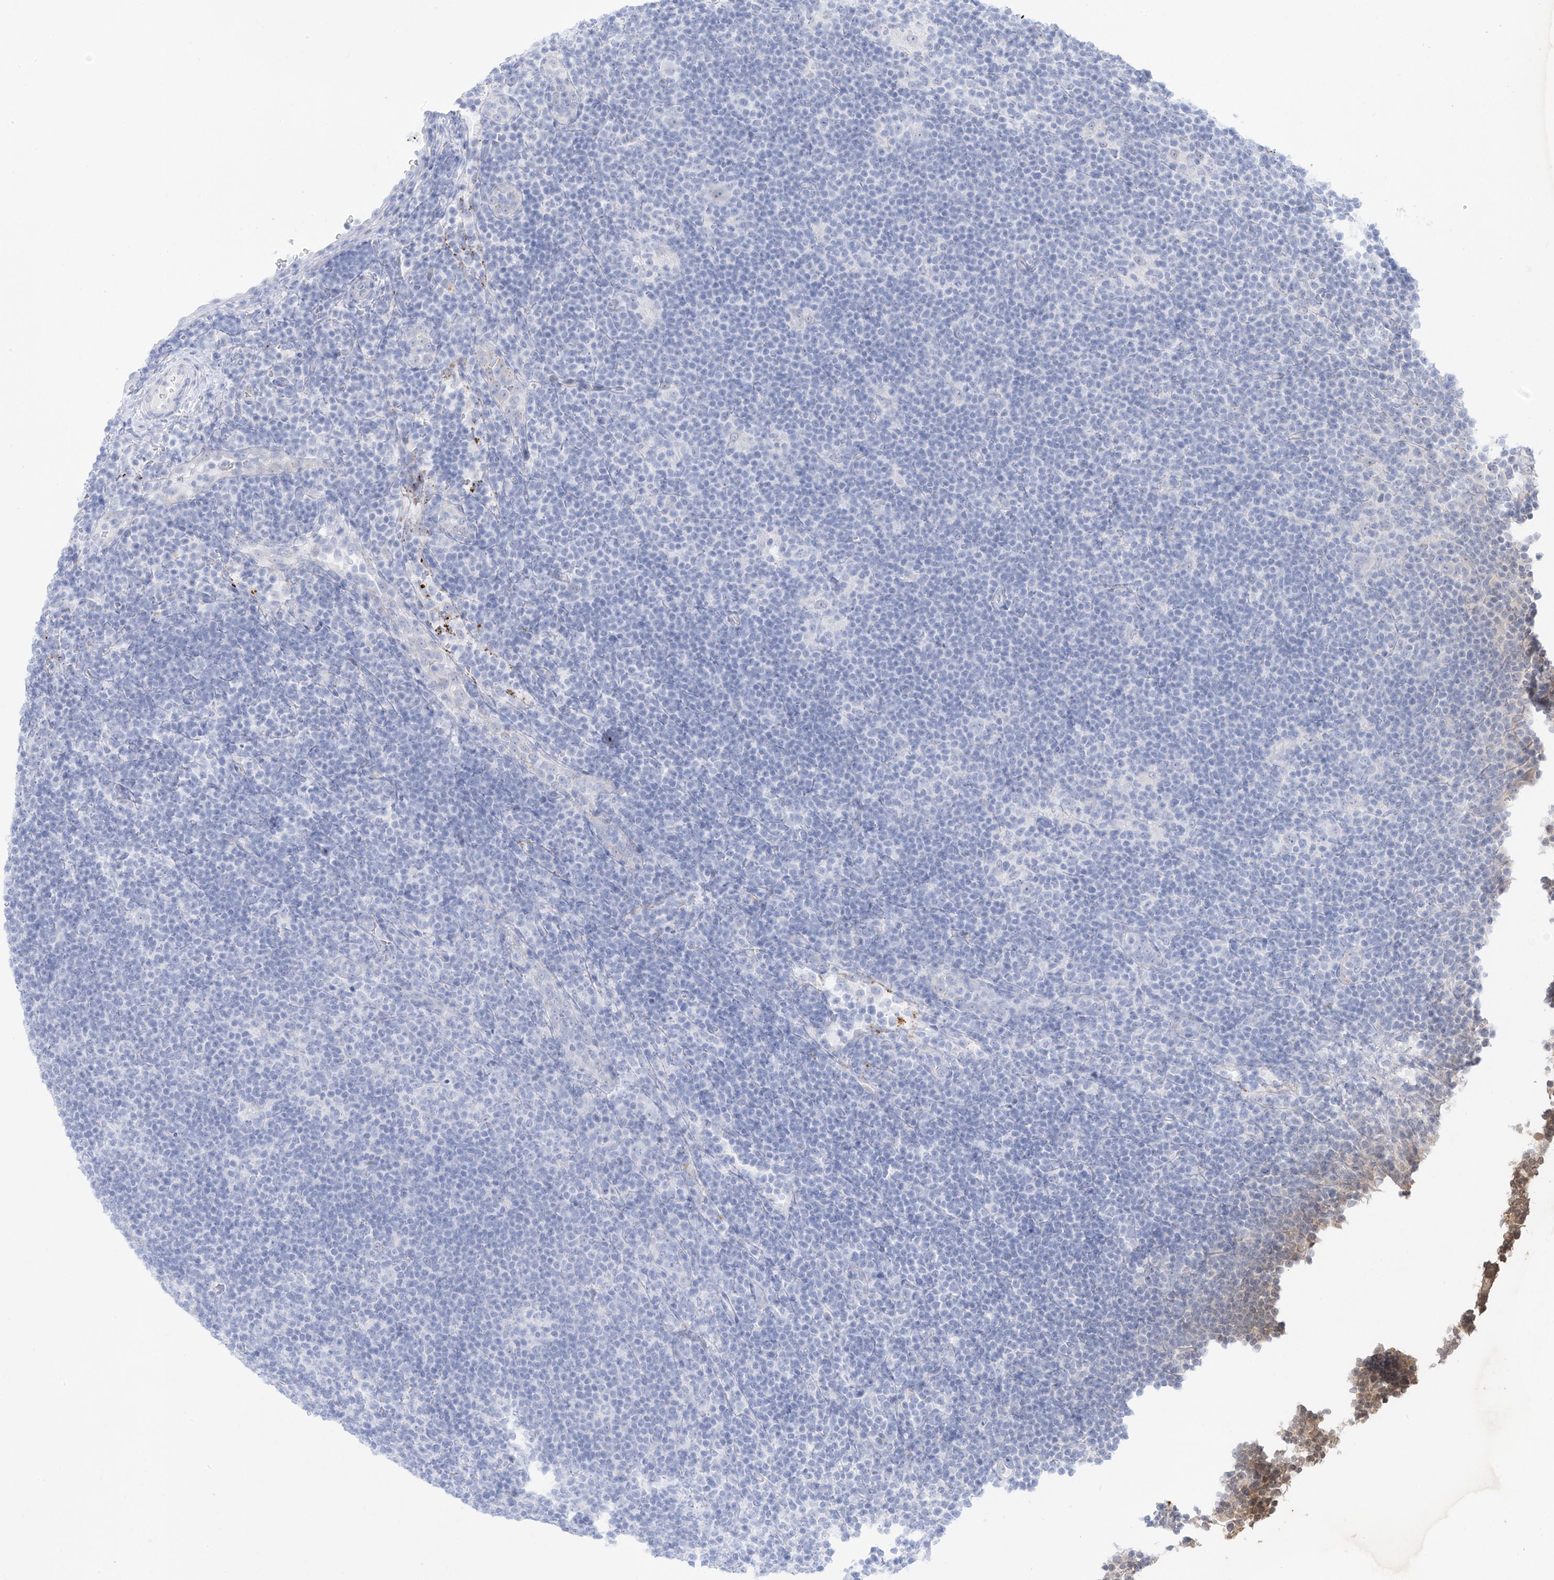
{"staining": {"intensity": "negative", "quantity": "none", "location": "none"}, "tissue": "lymphoma", "cell_type": "Tumor cells", "image_type": "cancer", "snomed": [{"axis": "morphology", "description": "Hodgkin's disease, NOS"}, {"axis": "topography", "description": "Lymph node"}], "caption": "IHC of human Hodgkin's disease exhibits no staining in tumor cells. (Brightfield microscopy of DAB IHC at high magnification).", "gene": "PSPH", "patient": {"sex": "female", "age": 57}}